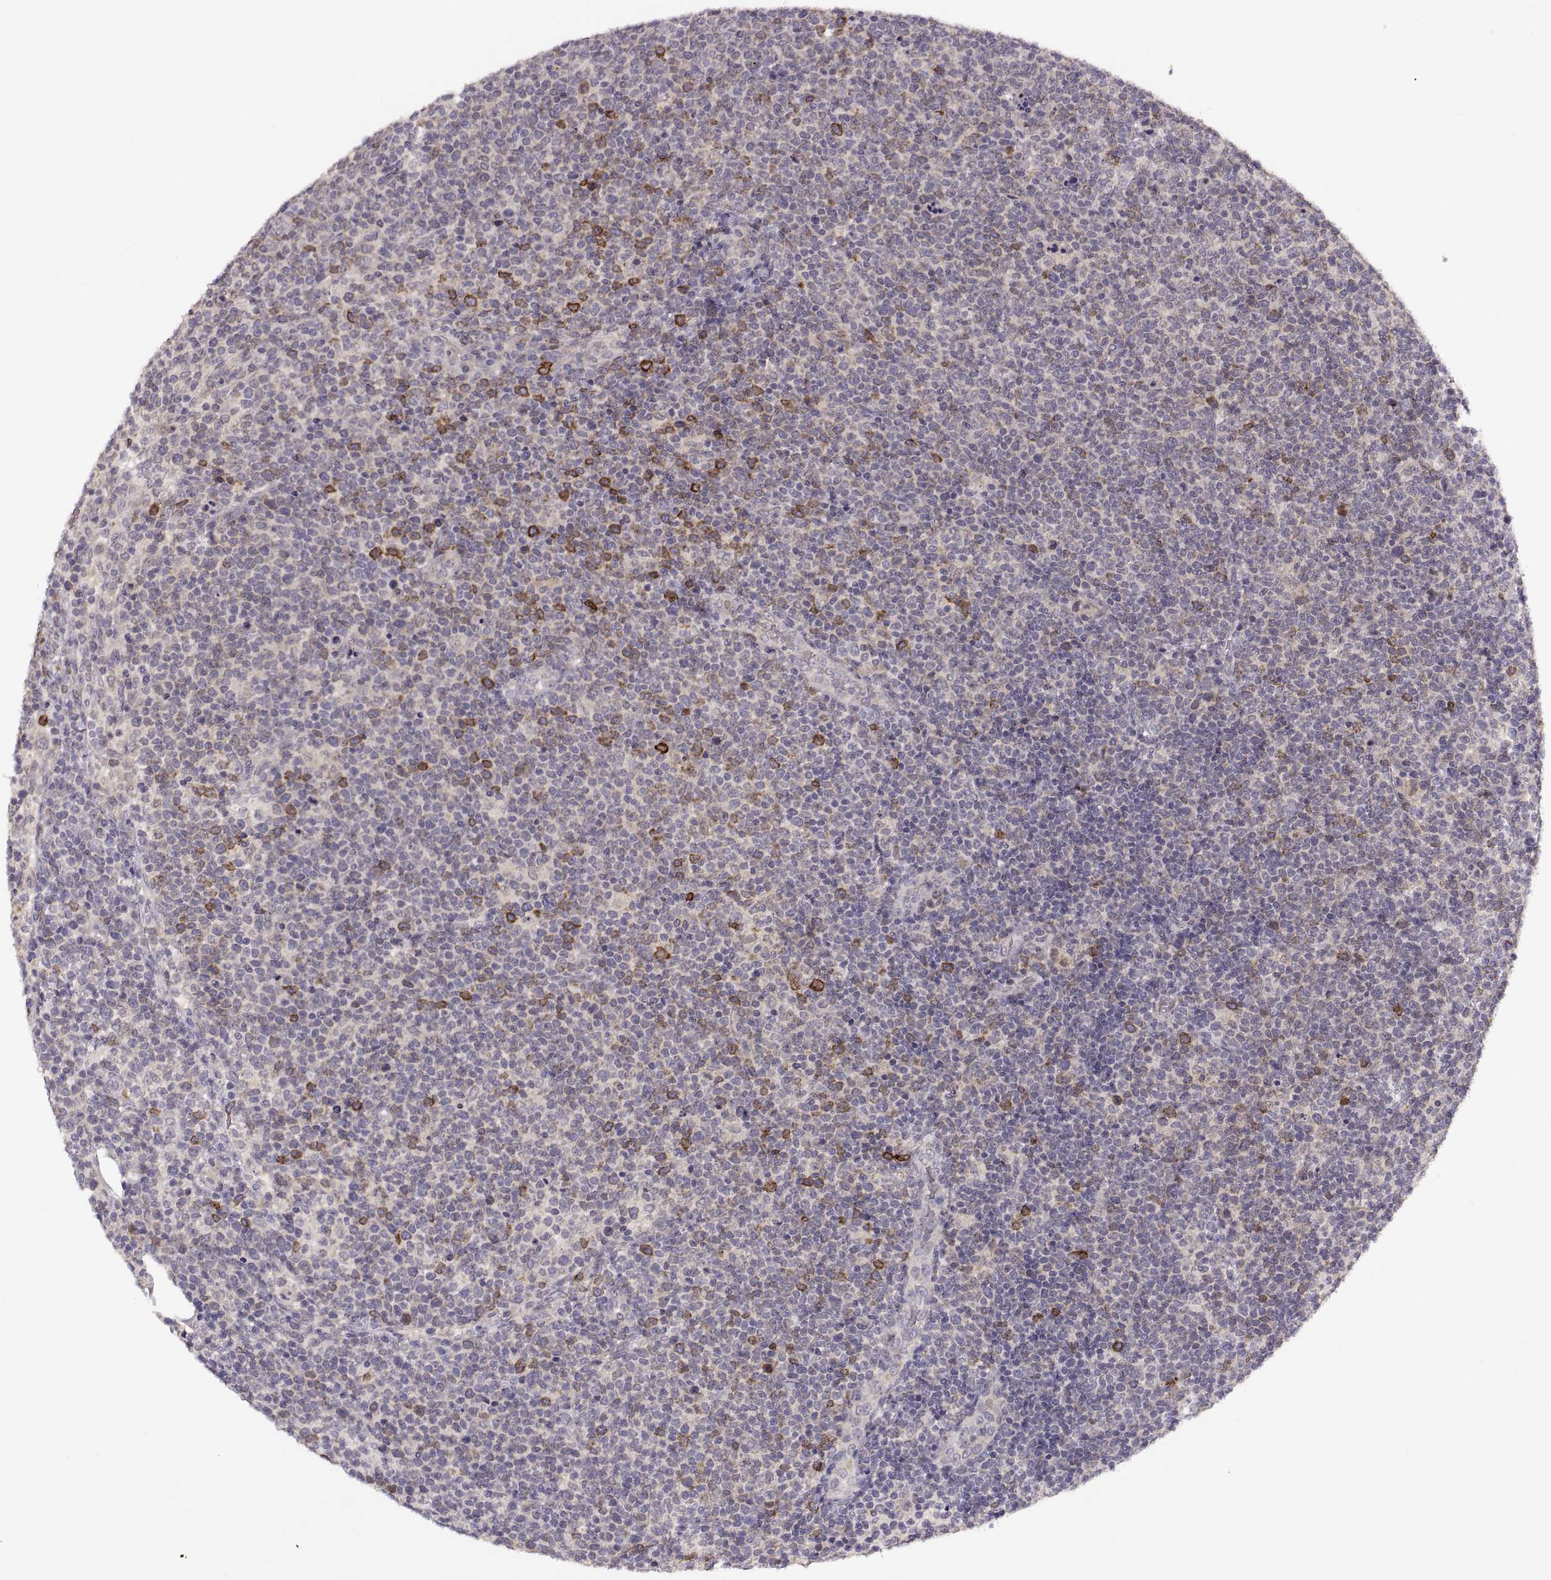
{"staining": {"intensity": "negative", "quantity": "none", "location": "none"}, "tissue": "lymphoma", "cell_type": "Tumor cells", "image_type": "cancer", "snomed": [{"axis": "morphology", "description": "Malignant lymphoma, non-Hodgkin's type, High grade"}, {"axis": "topography", "description": "Lymph node"}], "caption": "This is a histopathology image of immunohistochemistry staining of lymphoma, which shows no positivity in tumor cells. (Immunohistochemistry, brightfield microscopy, high magnification).", "gene": "HMGCR", "patient": {"sex": "male", "age": 61}}